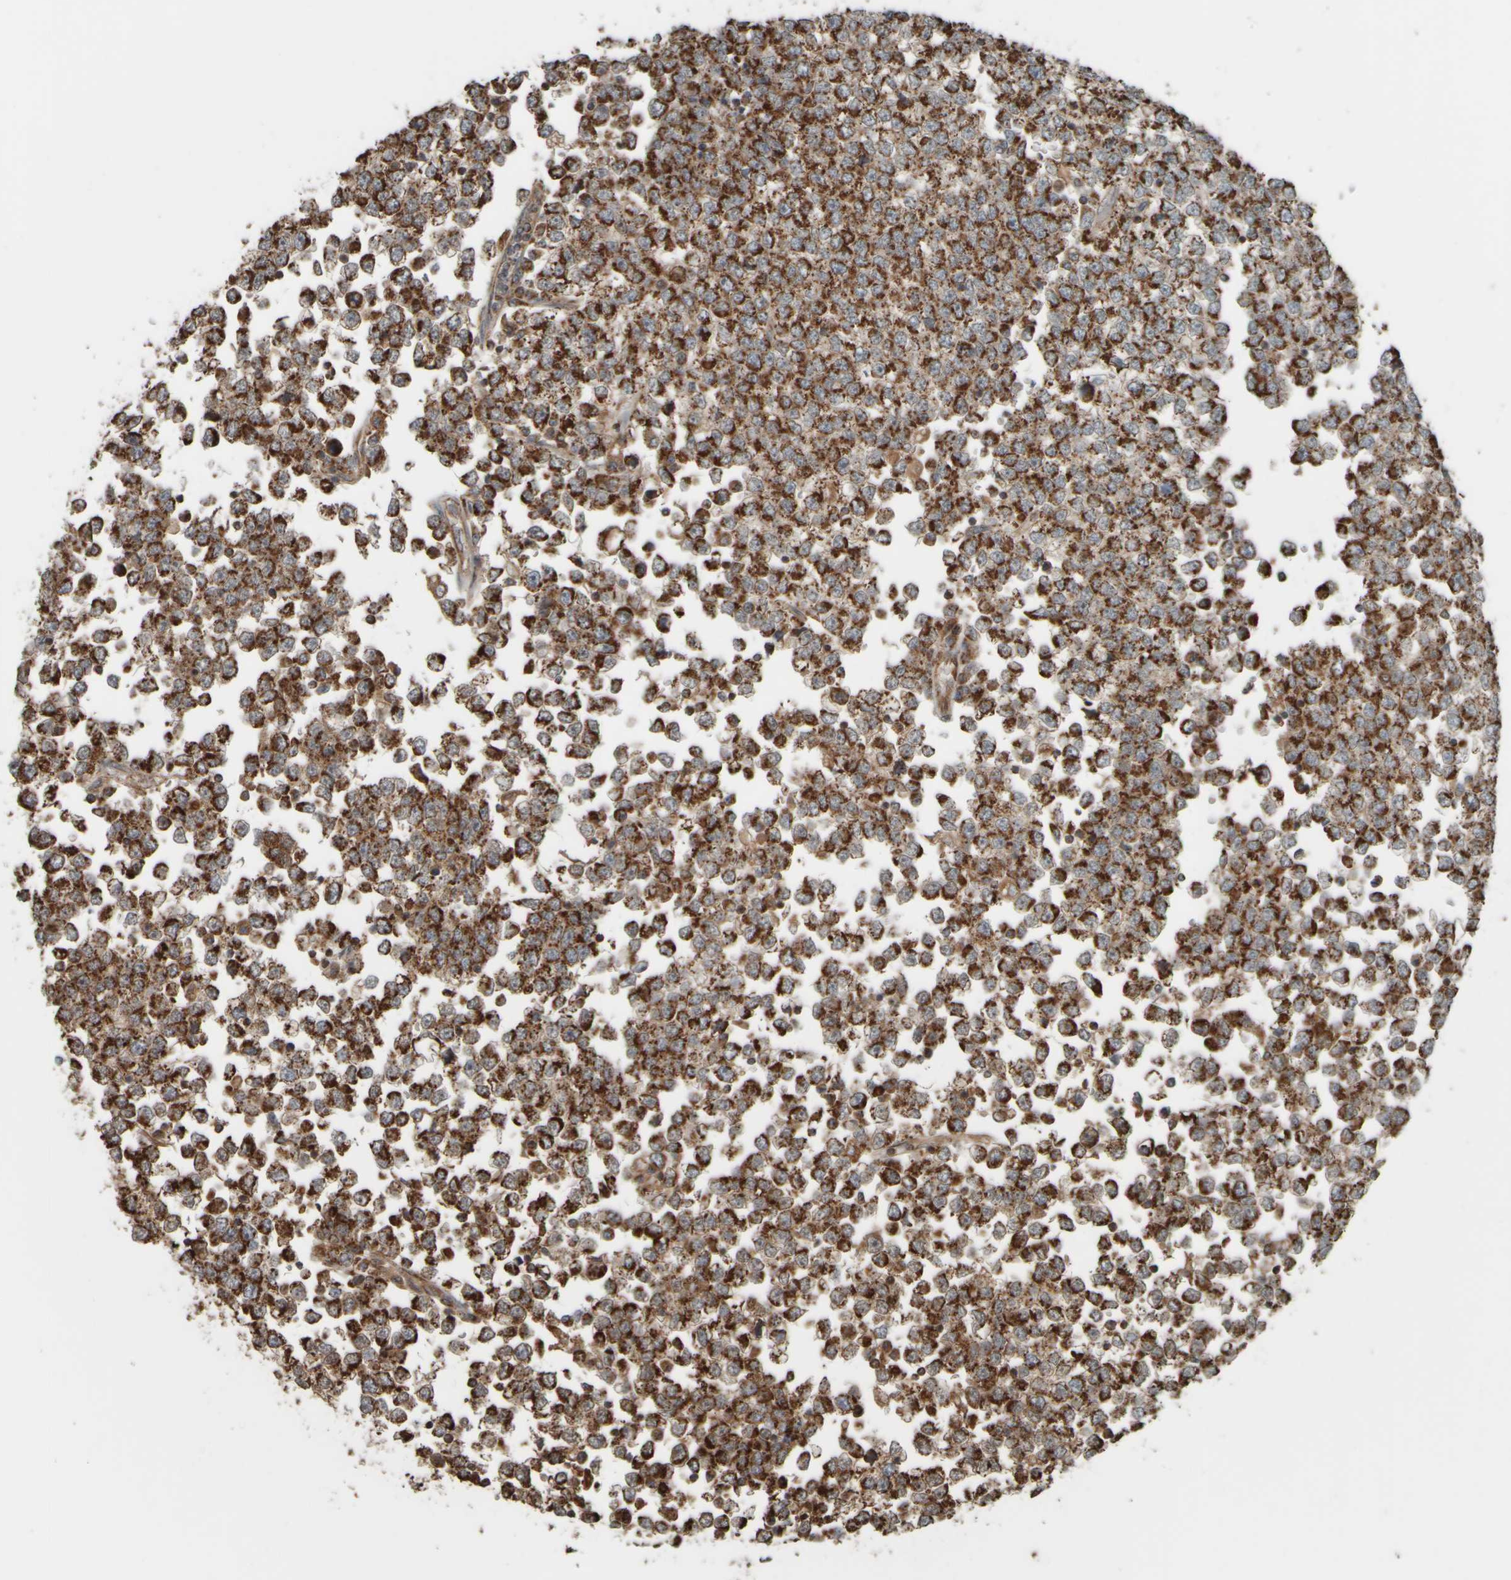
{"staining": {"intensity": "strong", "quantity": ">75%", "location": "cytoplasmic/membranous"}, "tissue": "testis cancer", "cell_type": "Tumor cells", "image_type": "cancer", "snomed": [{"axis": "morphology", "description": "Seminoma, NOS"}, {"axis": "topography", "description": "Testis"}], "caption": "Immunohistochemistry (IHC) of human seminoma (testis) reveals high levels of strong cytoplasmic/membranous positivity in about >75% of tumor cells.", "gene": "APBB2", "patient": {"sex": "male", "age": 65}}